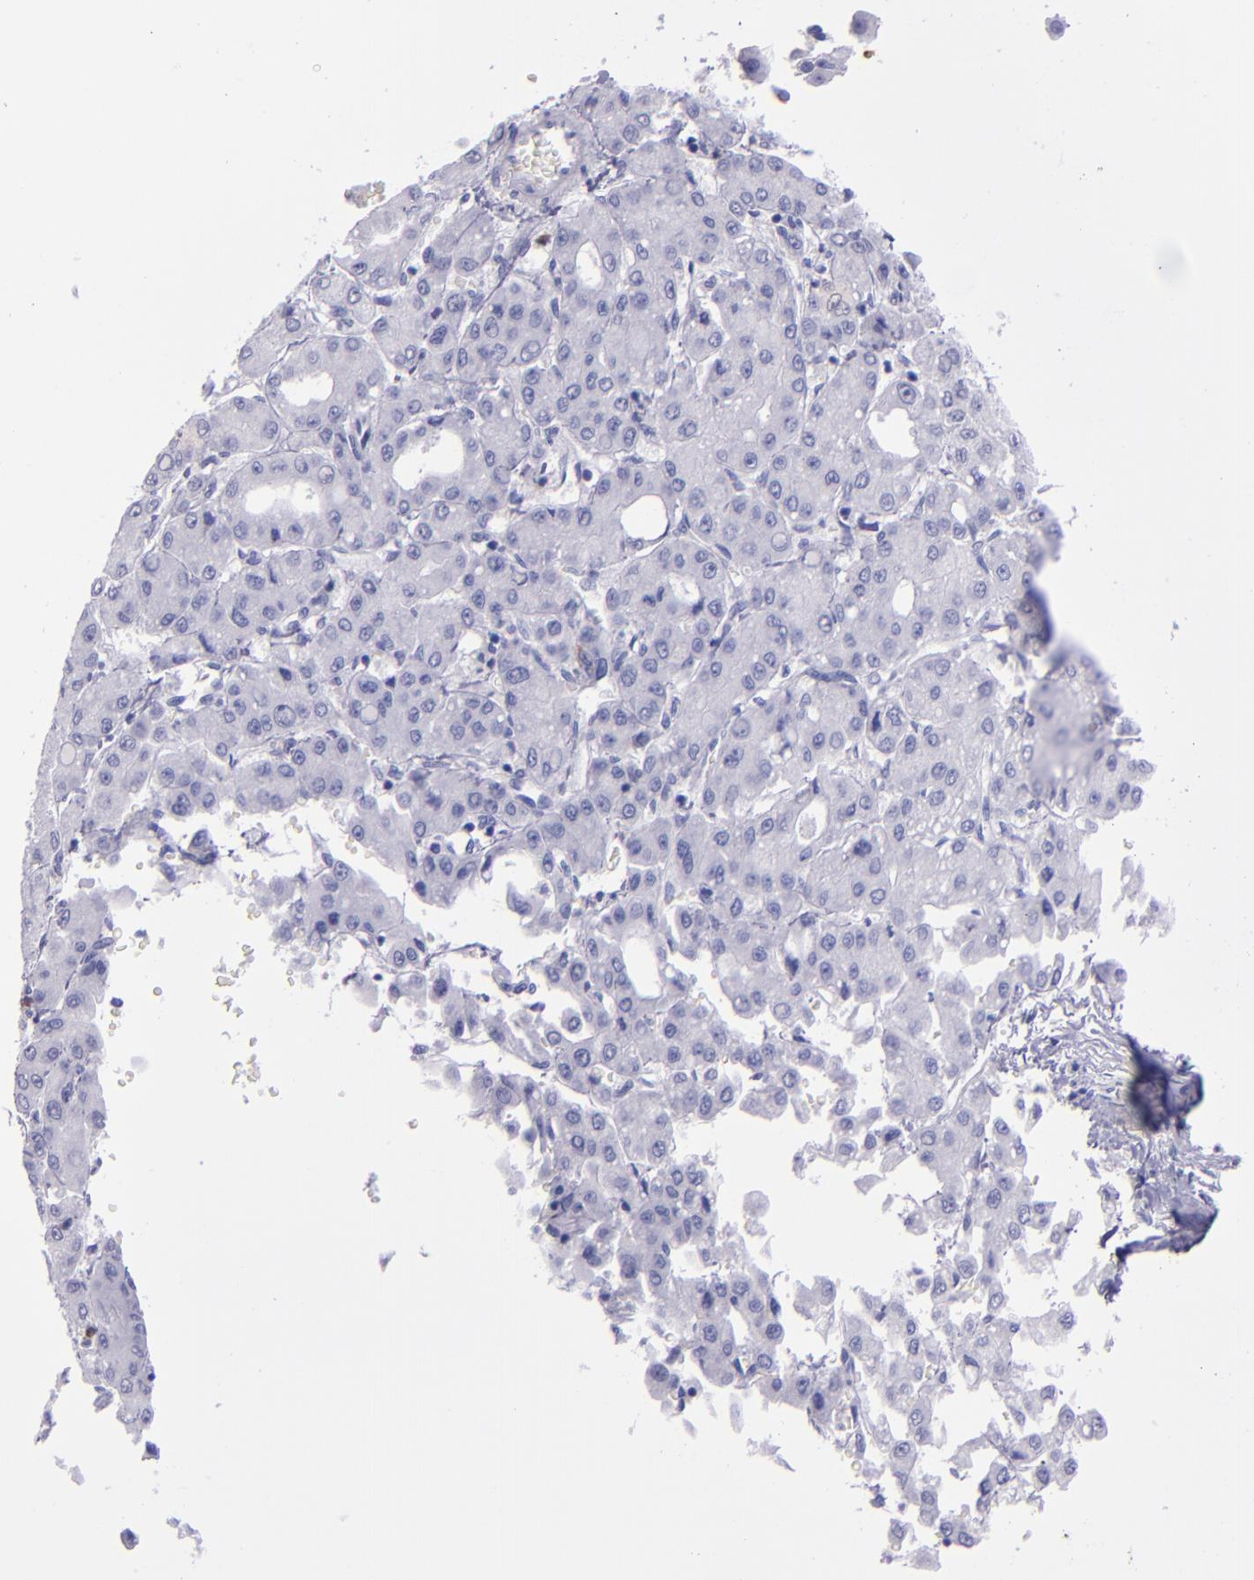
{"staining": {"intensity": "negative", "quantity": "none", "location": "none"}, "tissue": "liver cancer", "cell_type": "Tumor cells", "image_type": "cancer", "snomed": [{"axis": "morphology", "description": "Carcinoma, Hepatocellular, NOS"}, {"axis": "topography", "description": "Liver"}], "caption": "Tumor cells show no significant protein expression in liver cancer (hepatocellular carcinoma).", "gene": "CR1", "patient": {"sex": "male", "age": 69}}